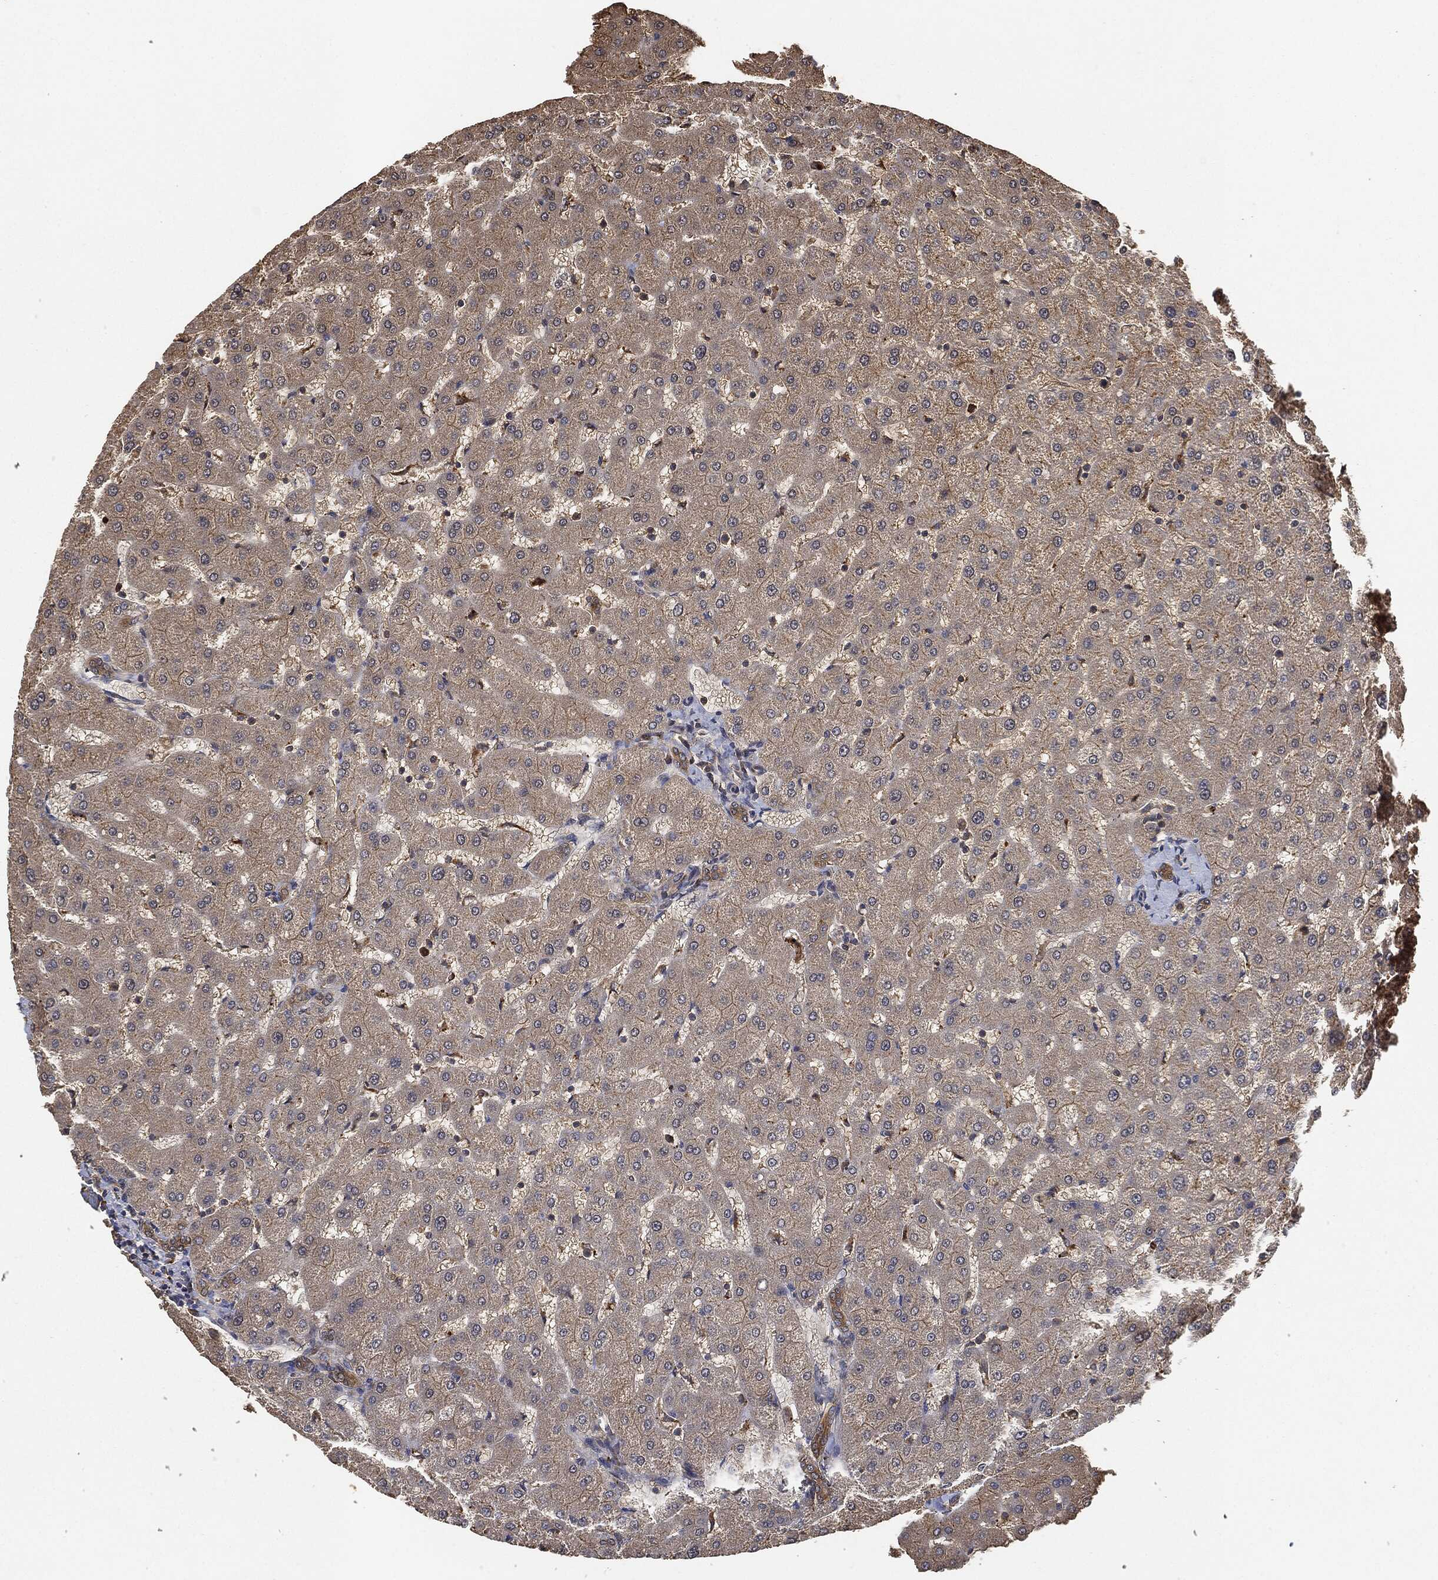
{"staining": {"intensity": "moderate", "quantity": ">75%", "location": "cytoplasmic/membranous"}, "tissue": "liver", "cell_type": "Cholangiocytes", "image_type": "normal", "snomed": [{"axis": "morphology", "description": "Normal tissue, NOS"}, {"axis": "topography", "description": "Liver"}], "caption": "Immunohistochemistry (IHC) image of benign human liver stained for a protein (brown), which exhibits medium levels of moderate cytoplasmic/membranous positivity in approximately >75% of cholangiocytes.", "gene": "BRAF", "patient": {"sex": "female", "age": 50}}